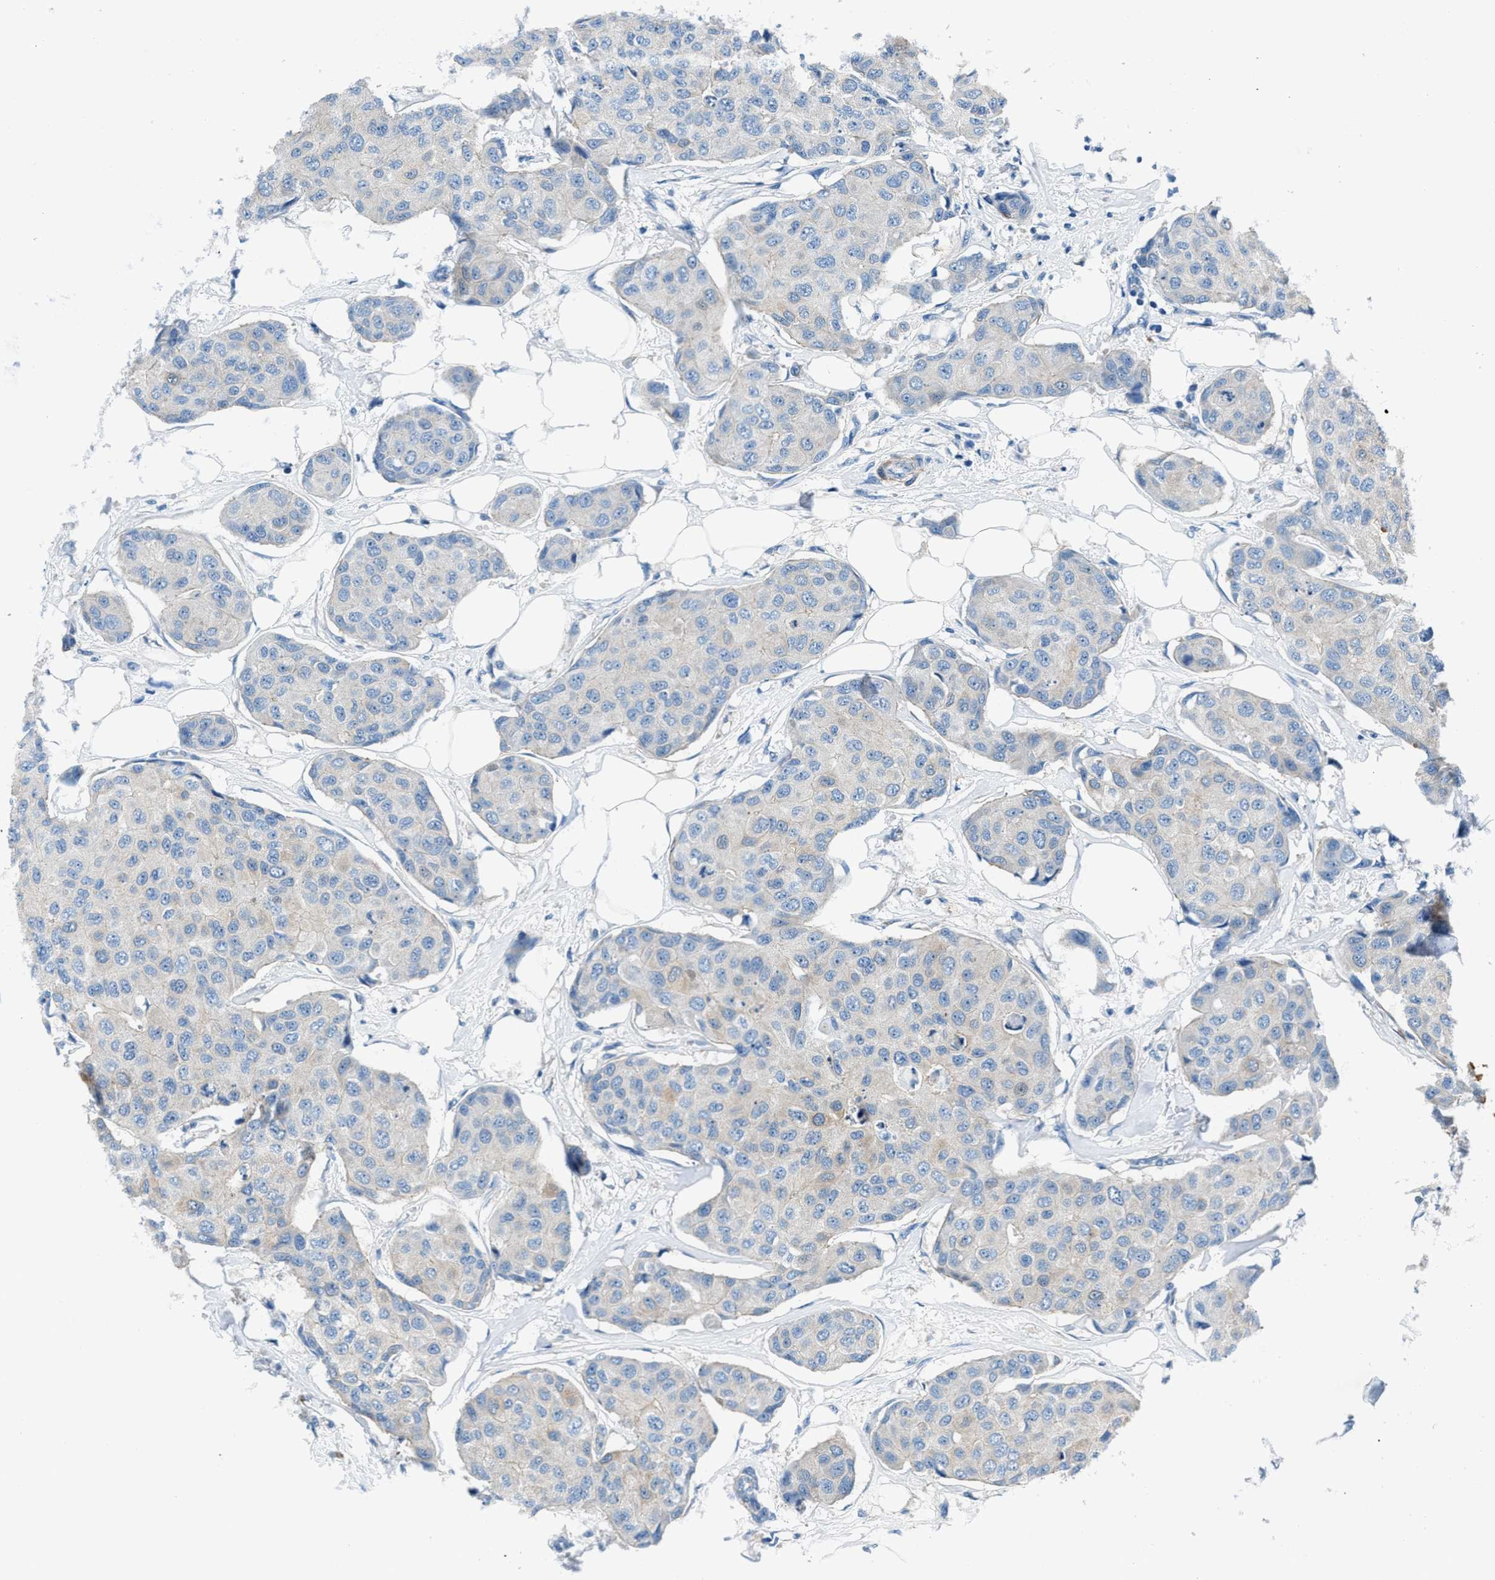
{"staining": {"intensity": "negative", "quantity": "none", "location": "none"}, "tissue": "breast cancer", "cell_type": "Tumor cells", "image_type": "cancer", "snomed": [{"axis": "morphology", "description": "Duct carcinoma"}, {"axis": "topography", "description": "Breast"}], "caption": "Protein analysis of breast cancer exhibits no significant positivity in tumor cells.", "gene": "CDRT4", "patient": {"sex": "female", "age": 80}}